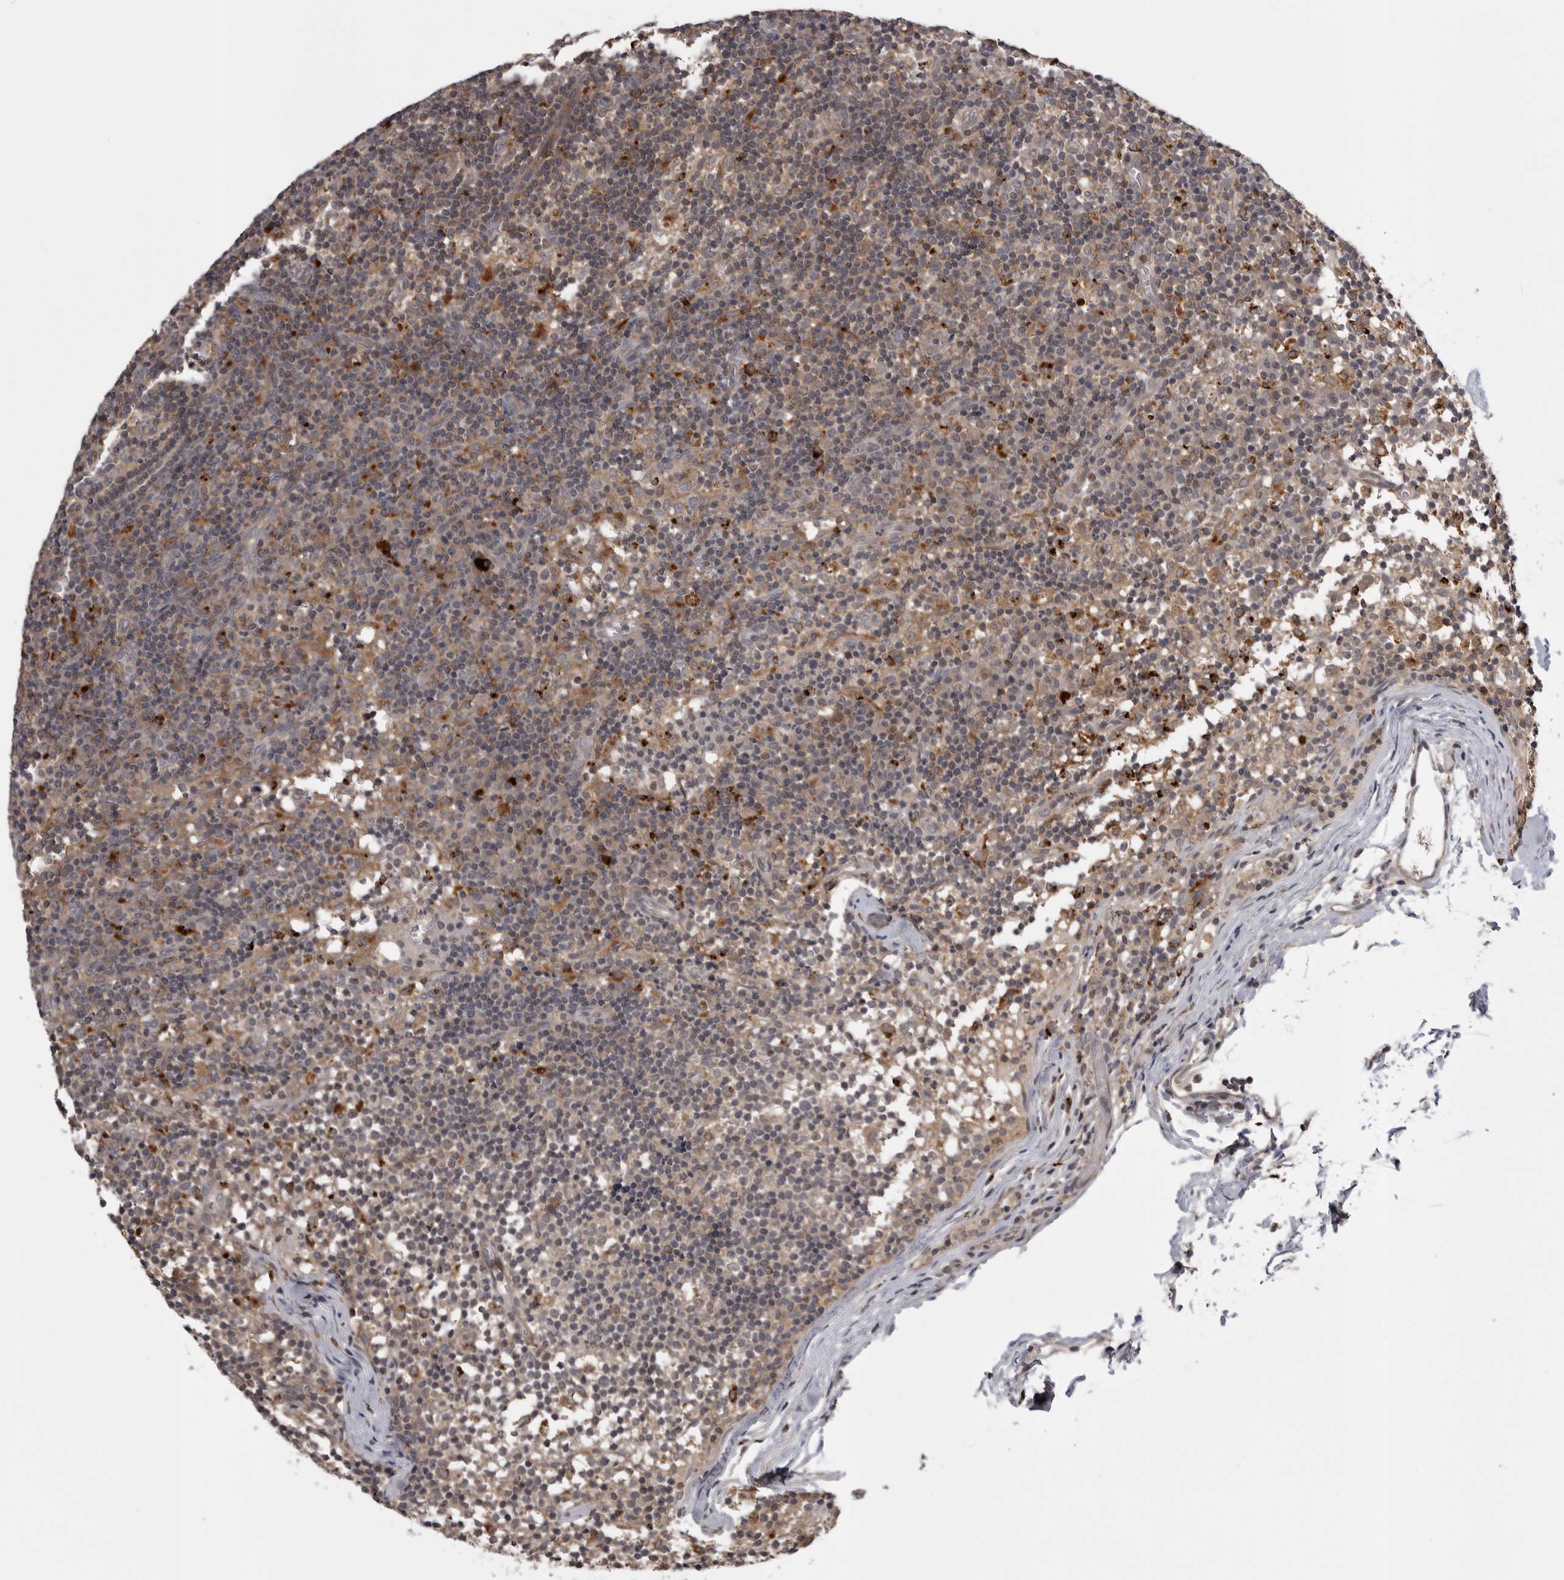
{"staining": {"intensity": "weak", "quantity": ">75%", "location": "cytoplasmic/membranous"}, "tissue": "lymph node", "cell_type": "Germinal center cells", "image_type": "normal", "snomed": [{"axis": "morphology", "description": "Normal tissue, NOS"}, {"axis": "morphology", "description": "Inflammation, NOS"}, {"axis": "topography", "description": "Lymph node"}], "caption": "Human lymph node stained for a protein (brown) shows weak cytoplasmic/membranous positive positivity in about >75% of germinal center cells.", "gene": "AOAH", "patient": {"sex": "male", "age": 55}}